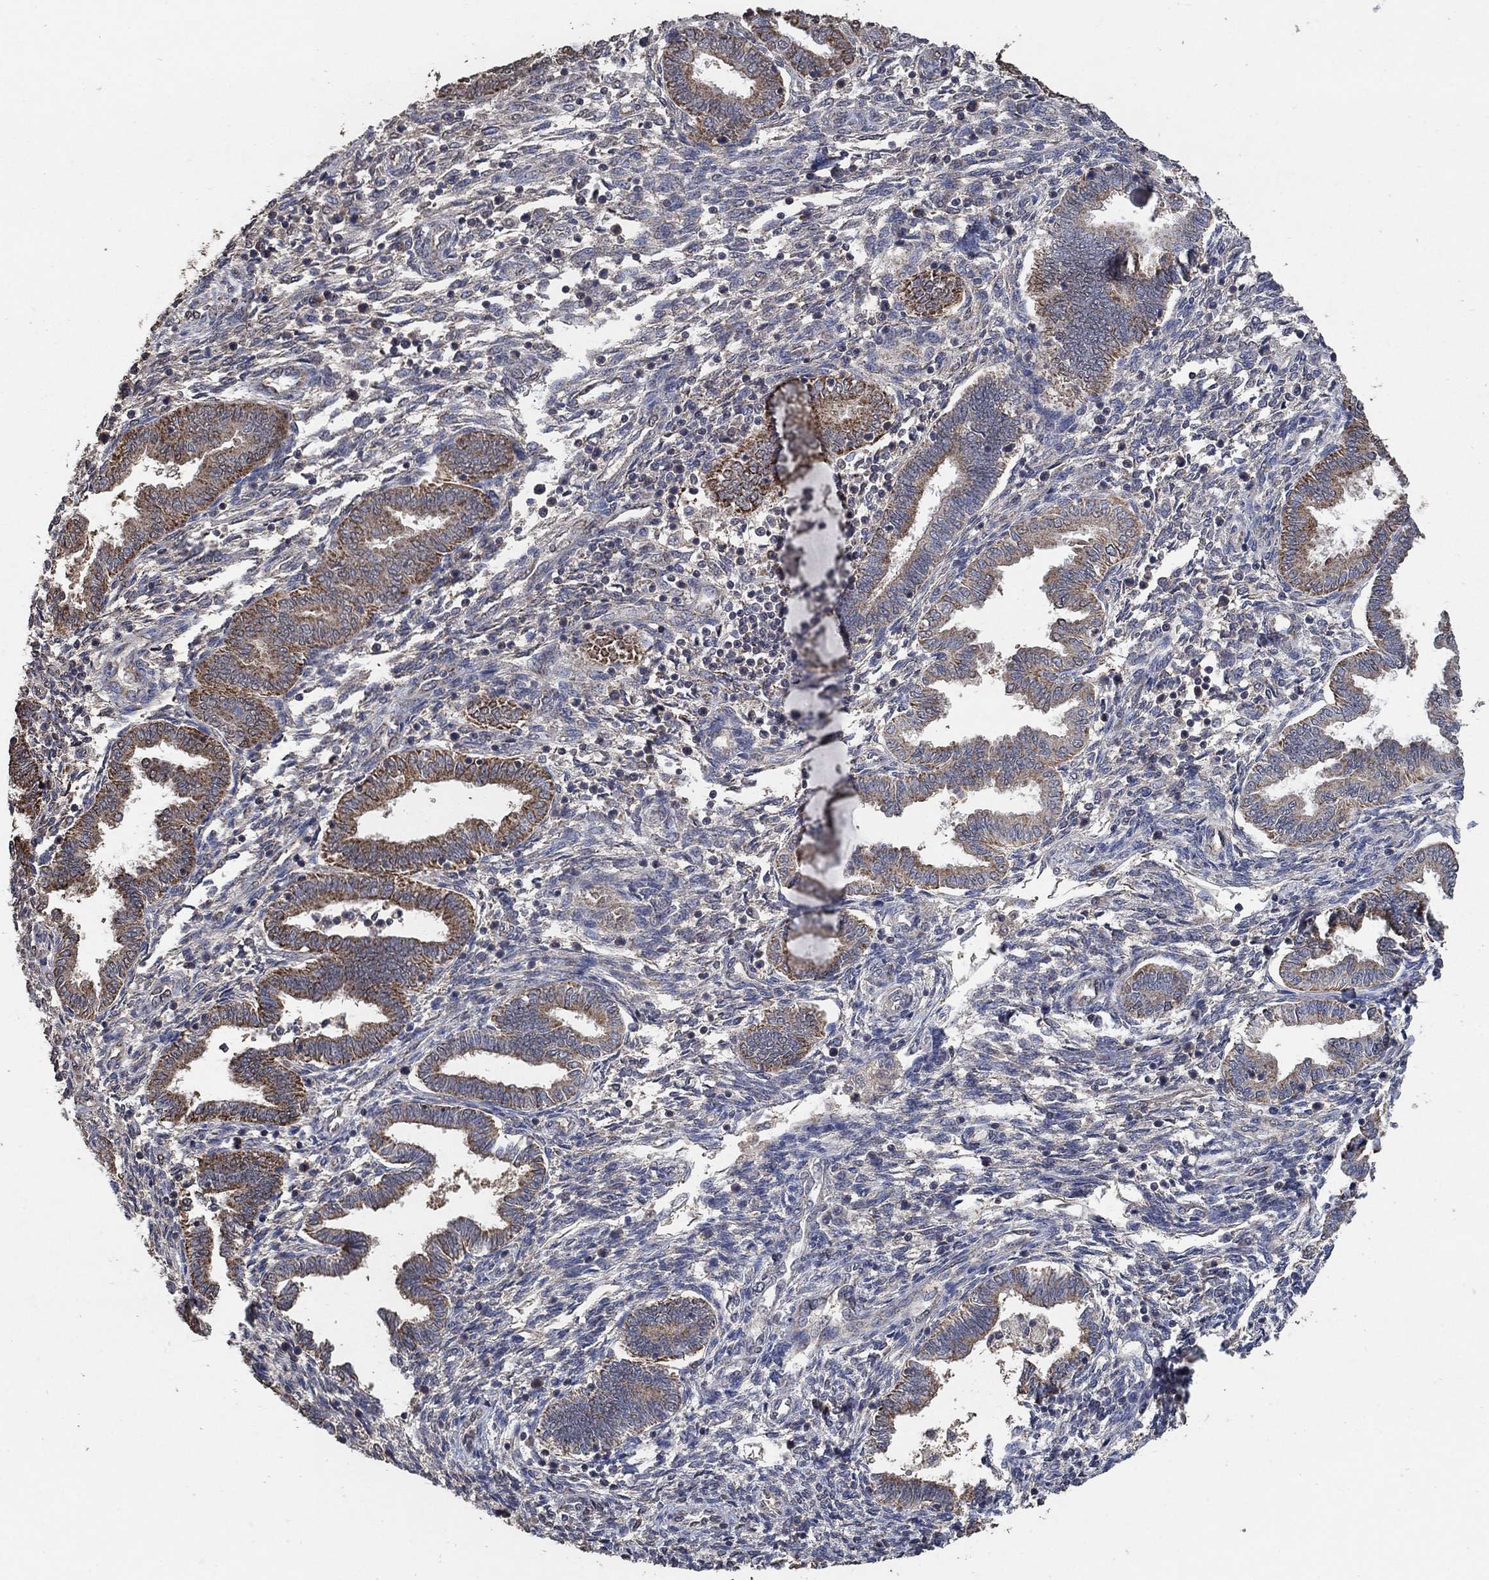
{"staining": {"intensity": "negative", "quantity": "none", "location": "none"}, "tissue": "endometrium", "cell_type": "Cells in endometrial stroma", "image_type": "normal", "snomed": [{"axis": "morphology", "description": "Normal tissue, NOS"}, {"axis": "topography", "description": "Endometrium"}], "caption": "Endometrium stained for a protein using immunohistochemistry (IHC) exhibits no positivity cells in endometrial stroma.", "gene": "MRPS24", "patient": {"sex": "female", "age": 42}}